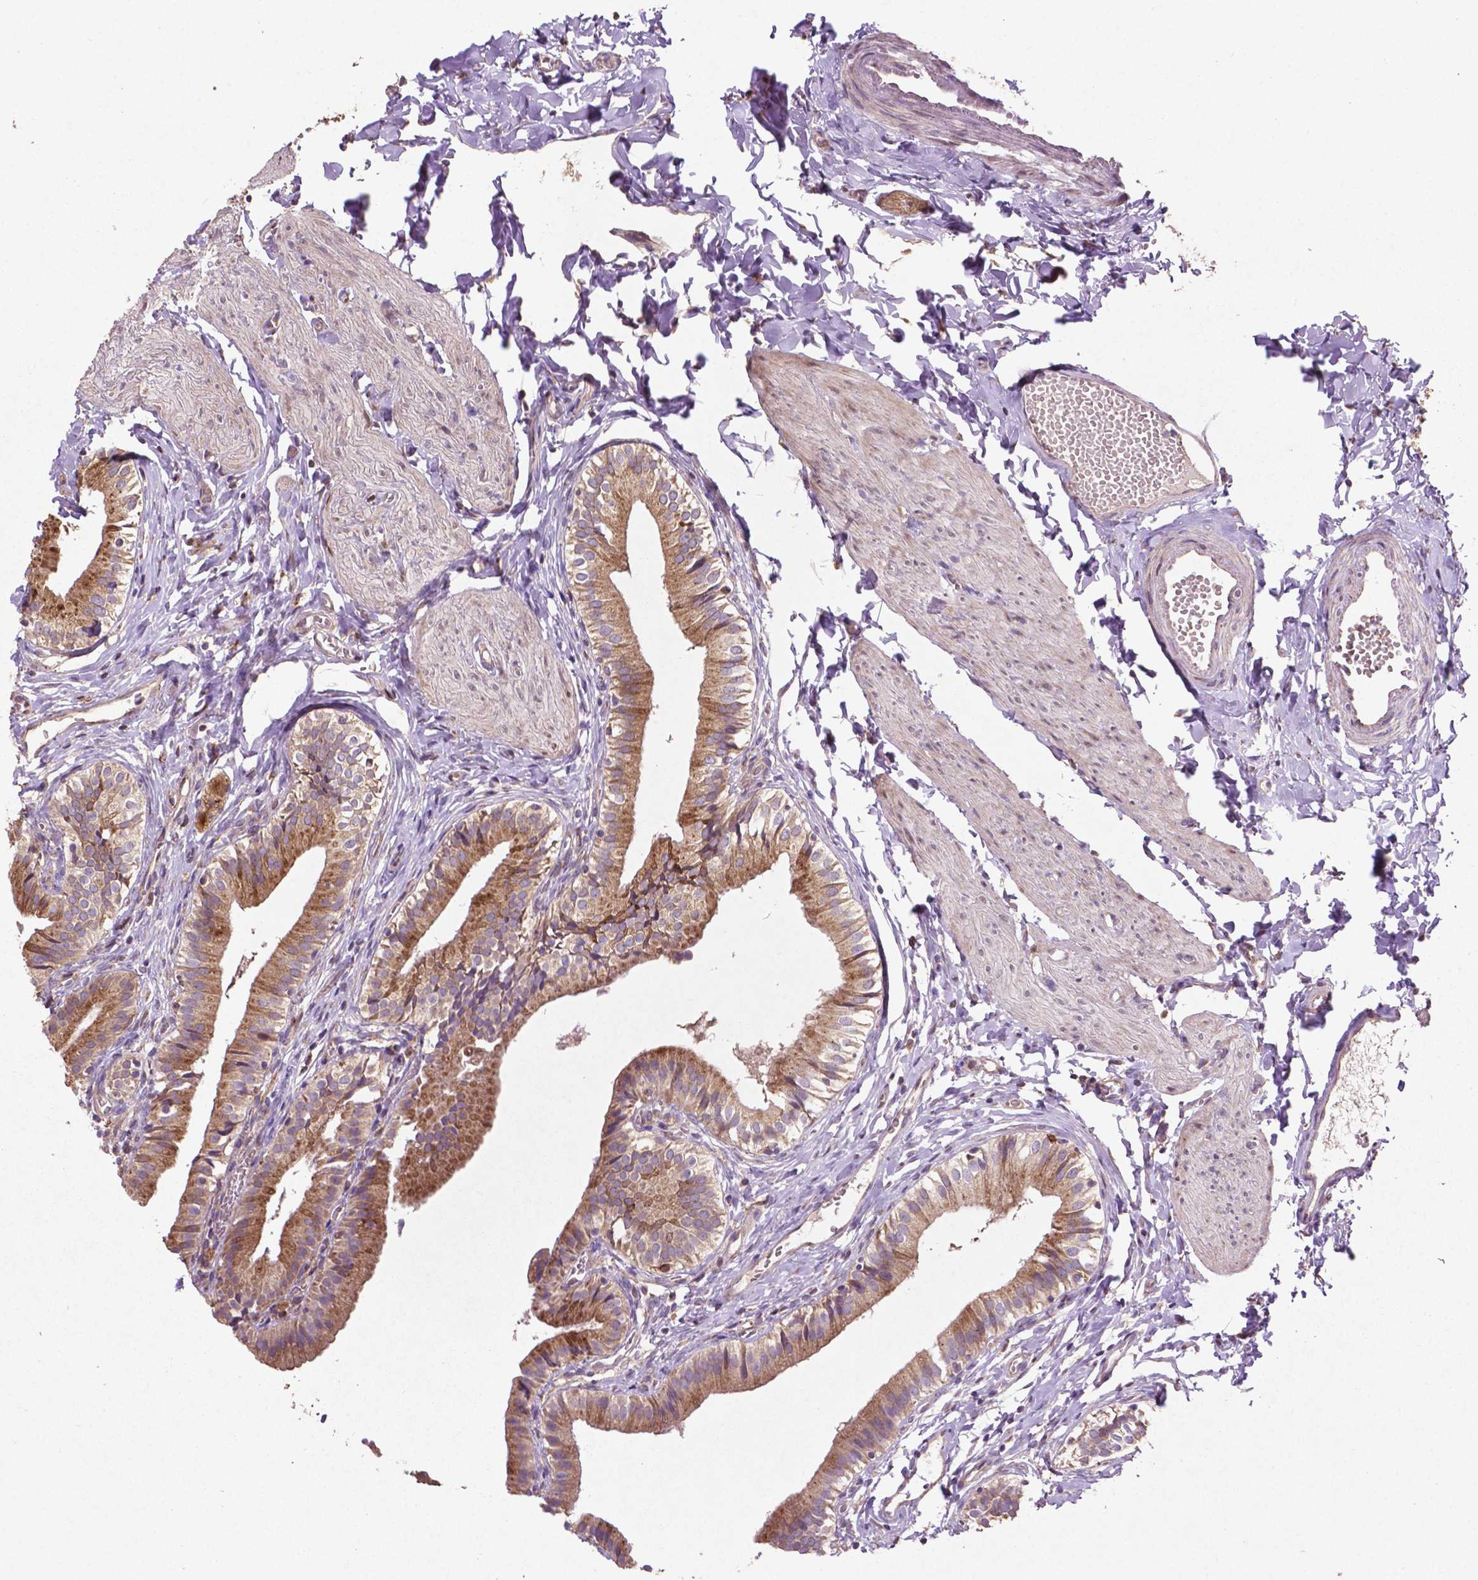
{"staining": {"intensity": "moderate", "quantity": ">75%", "location": "cytoplasmic/membranous"}, "tissue": "gallbladder", "cell_type": "Glandular cells", "image_type": "normal", "snomed": [{"axis": "morphology", "description": "Normal tissue, NOS"}, {"axis": "topography", "description": "Gallbladder"}], "caption": "Benign gallbladder reveals moderate cytoplasmic/membranous expression in approximately >75% of glandular cells, visualized by immunohistochemistry. (DAB (3,3'-diaminobenzidine) IHC, brown staining for protein, blue staining for nuclei).", "gene": "MBTPS1", "patient": {"sex": "female", "age": 47}}